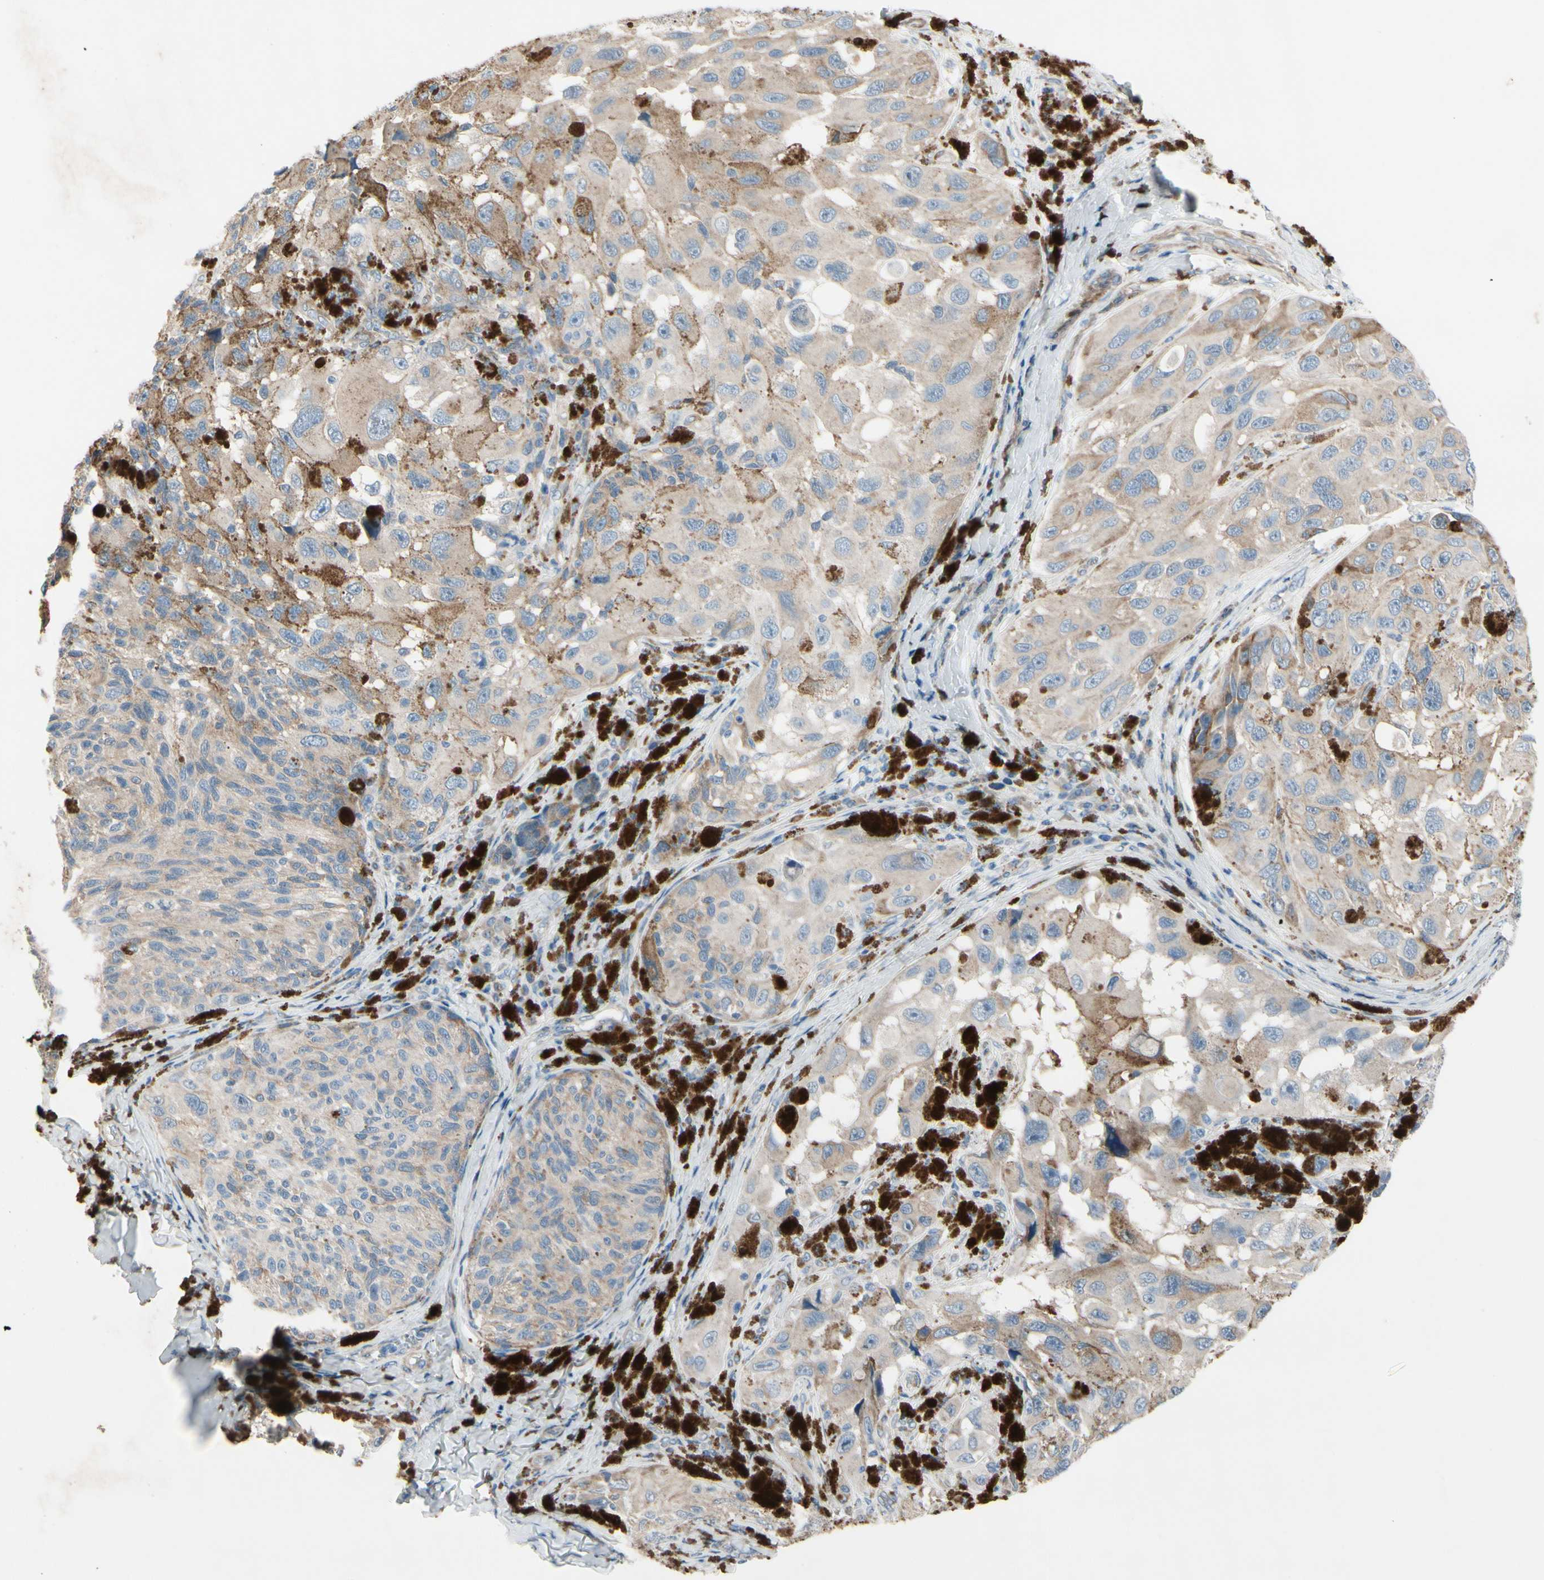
{"staining": {"intensity": "negative", "quantity": "none", "location": "none"}, "tissue": "melanoma", "cell_type": "Tumor cells", "image_type": "cancer", "snomed": [{"axis": "morphology", "description": "Malignant melanoma, NOS"}, {"axis": "topography", "description": "Skin"}], "caption": "An immunohistochemistry photomicrograph of melanoma is shown. There is no staining in tumor cells of melanoma. The staining was performed using DAB to visualize the protein expression in brown, while the nuclei were stained in blue with hematoxylin (Magnification: 20x).", "gene": "MAP2", "patient": {"sex": "female", "age": 73}}